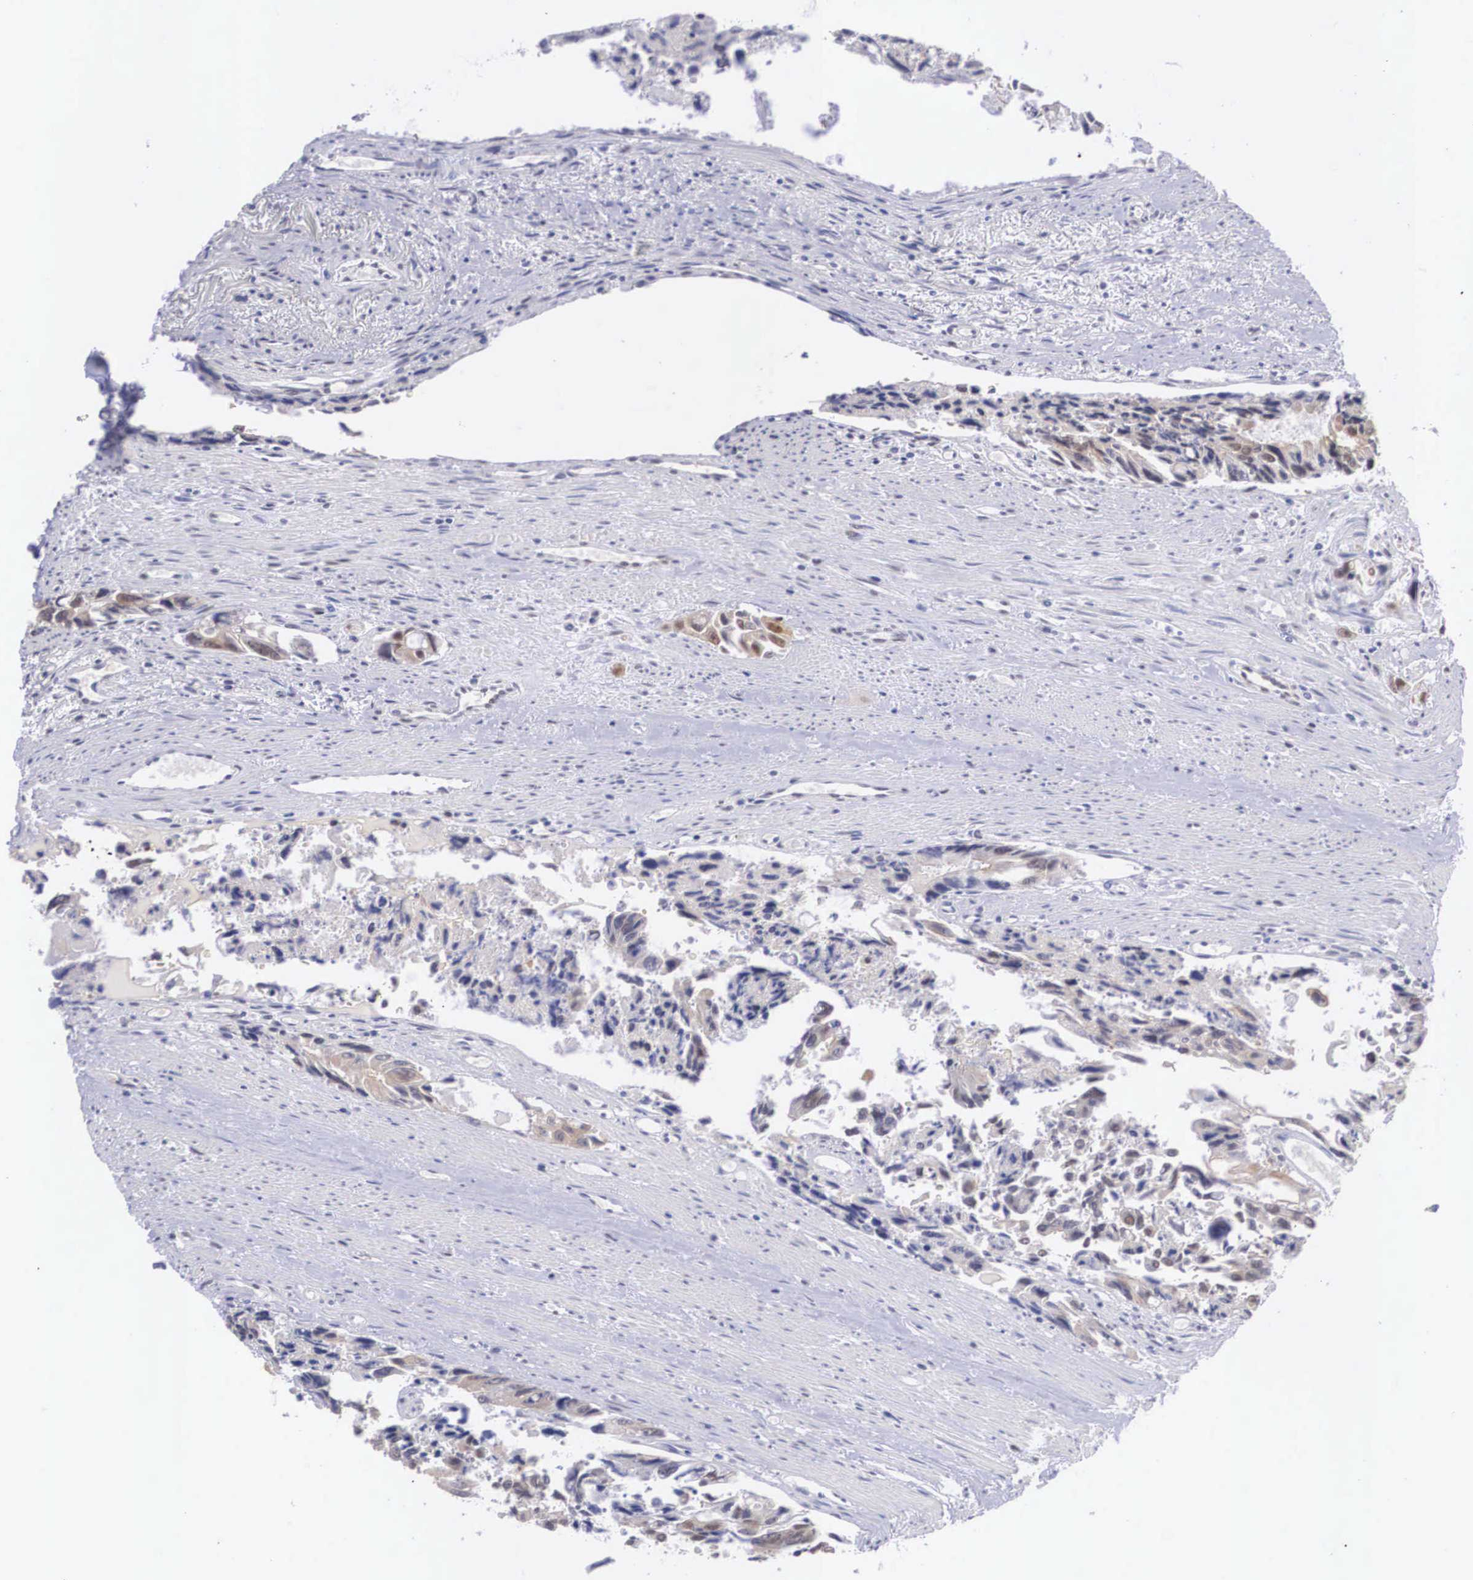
{"staining": {"intensity": "weak", "quantity": "25%-75%", "location": "cytoplasmic/membranous,nuclear"}, "tissue": "colorectal cancer", "cell_type": "Tumor cells", "image_type": "cancer", "snomed": [{"axis": "morphology", "description": "Adenocarcinoma, NOS"}, {"axis": "topography", "description": "Rectum"}], "caption": "There is low levels of weak cytoplasmic/membranous and nuclear expression in tumor cells of colorectal cancer (adenocarcinoma), as demonstrated by immunohistochemical staining (brown color).", "gene": "NINL", "patient": {"sex": "male", "age": 76}}